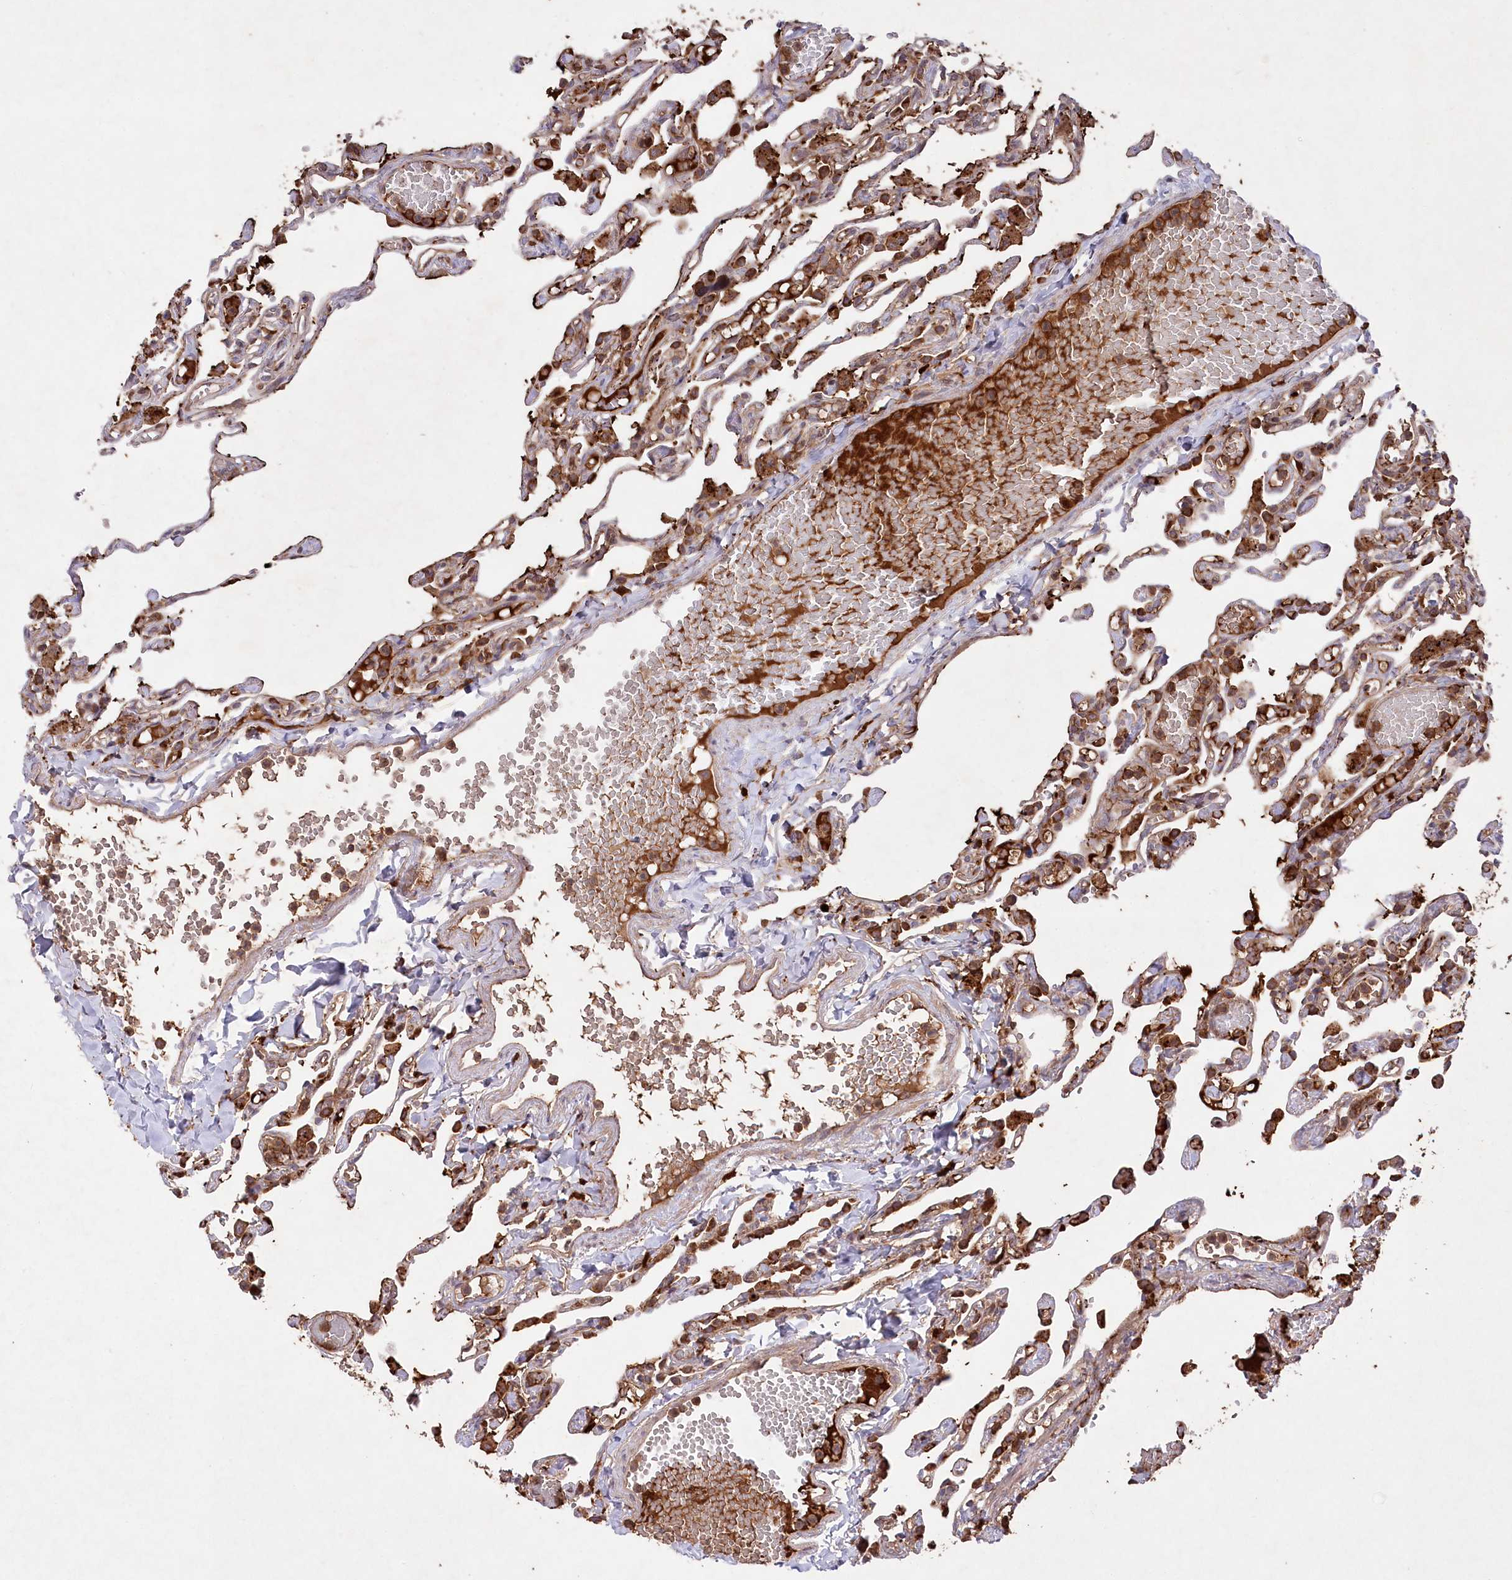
{"staining": {"intensity": "strong", "quantity": "25%-75%", "location": "cytoplasmic/membranous"}, "tissue": "lung", "cell_type": "Alveolar cells", "image_type": "normal", "snomed": [{"axis": "morphology", "description": "Normal tissue, NOS"}, {"axis": "topography", "description": "Lung"}], "caption": "A high amount of strong cytoplasmic/membranous expression is present in approximately 25%-75% of alveolar cells in normal lung. (DAB = brown stain, brightfield microscopy at high magnification).", "gene": "PPP1R21", "patient": {"sex": "male", "age": 21}}